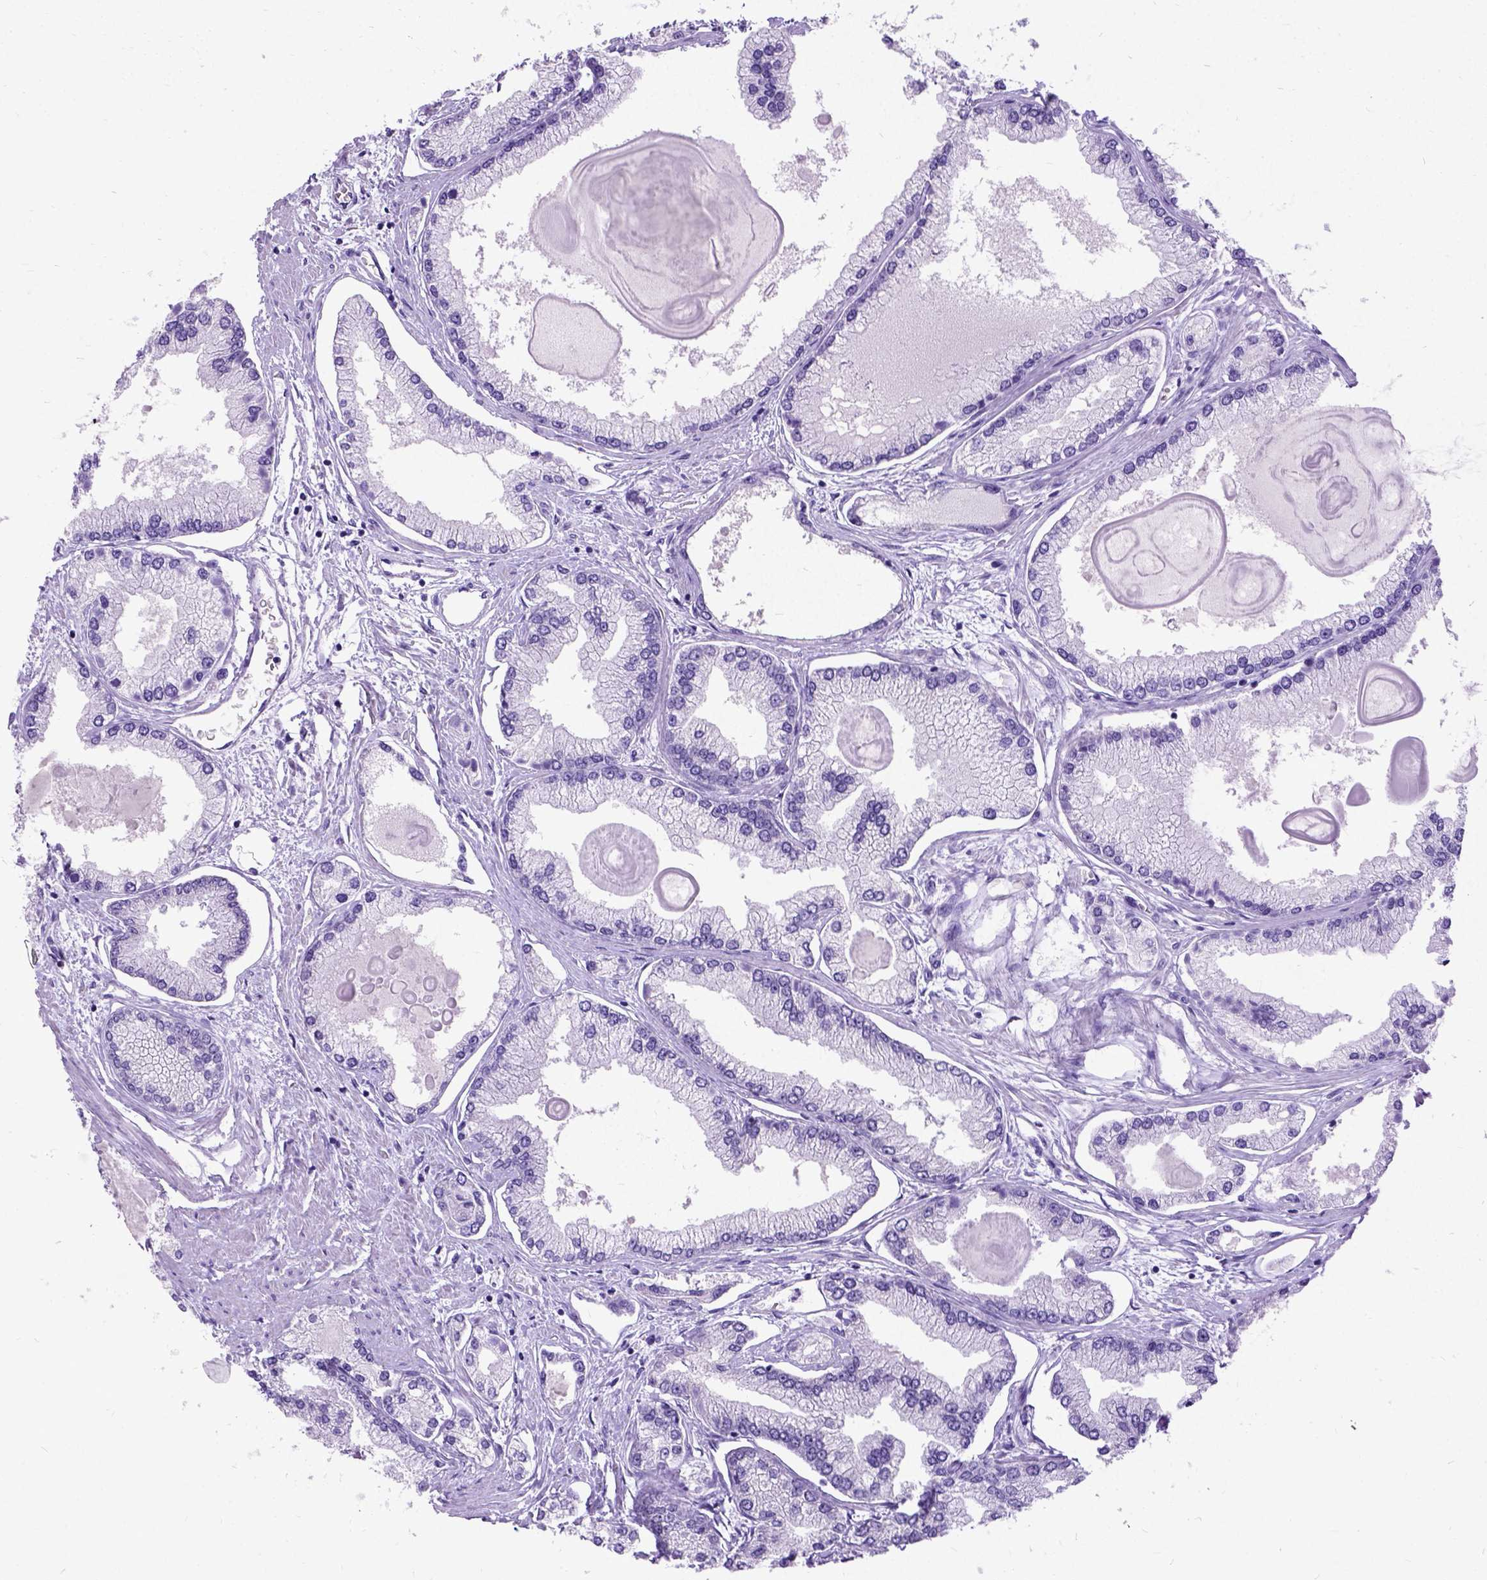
{"staining": {"intensity": "negative", "quantity": "none", "location": "none"}, "tissue": "prostate cancer", "cell_type": "Tumor cells", "image_type": "cancer", "snomed": [{"axis": "morphology", "description": "Adenocarcinoma, High grade"}, {"axis": "topography", "description": "Prostate"}], "caption": "Histopathology image shows no protein staining in tumor cells of prostate cancer tissue. (Brightfield microscopy of DAB (3,3'-diaminobenzidine) IHC at high magnification).", "gene": "NEUROD4", "patient": {"sex": "male", "age": 68}}